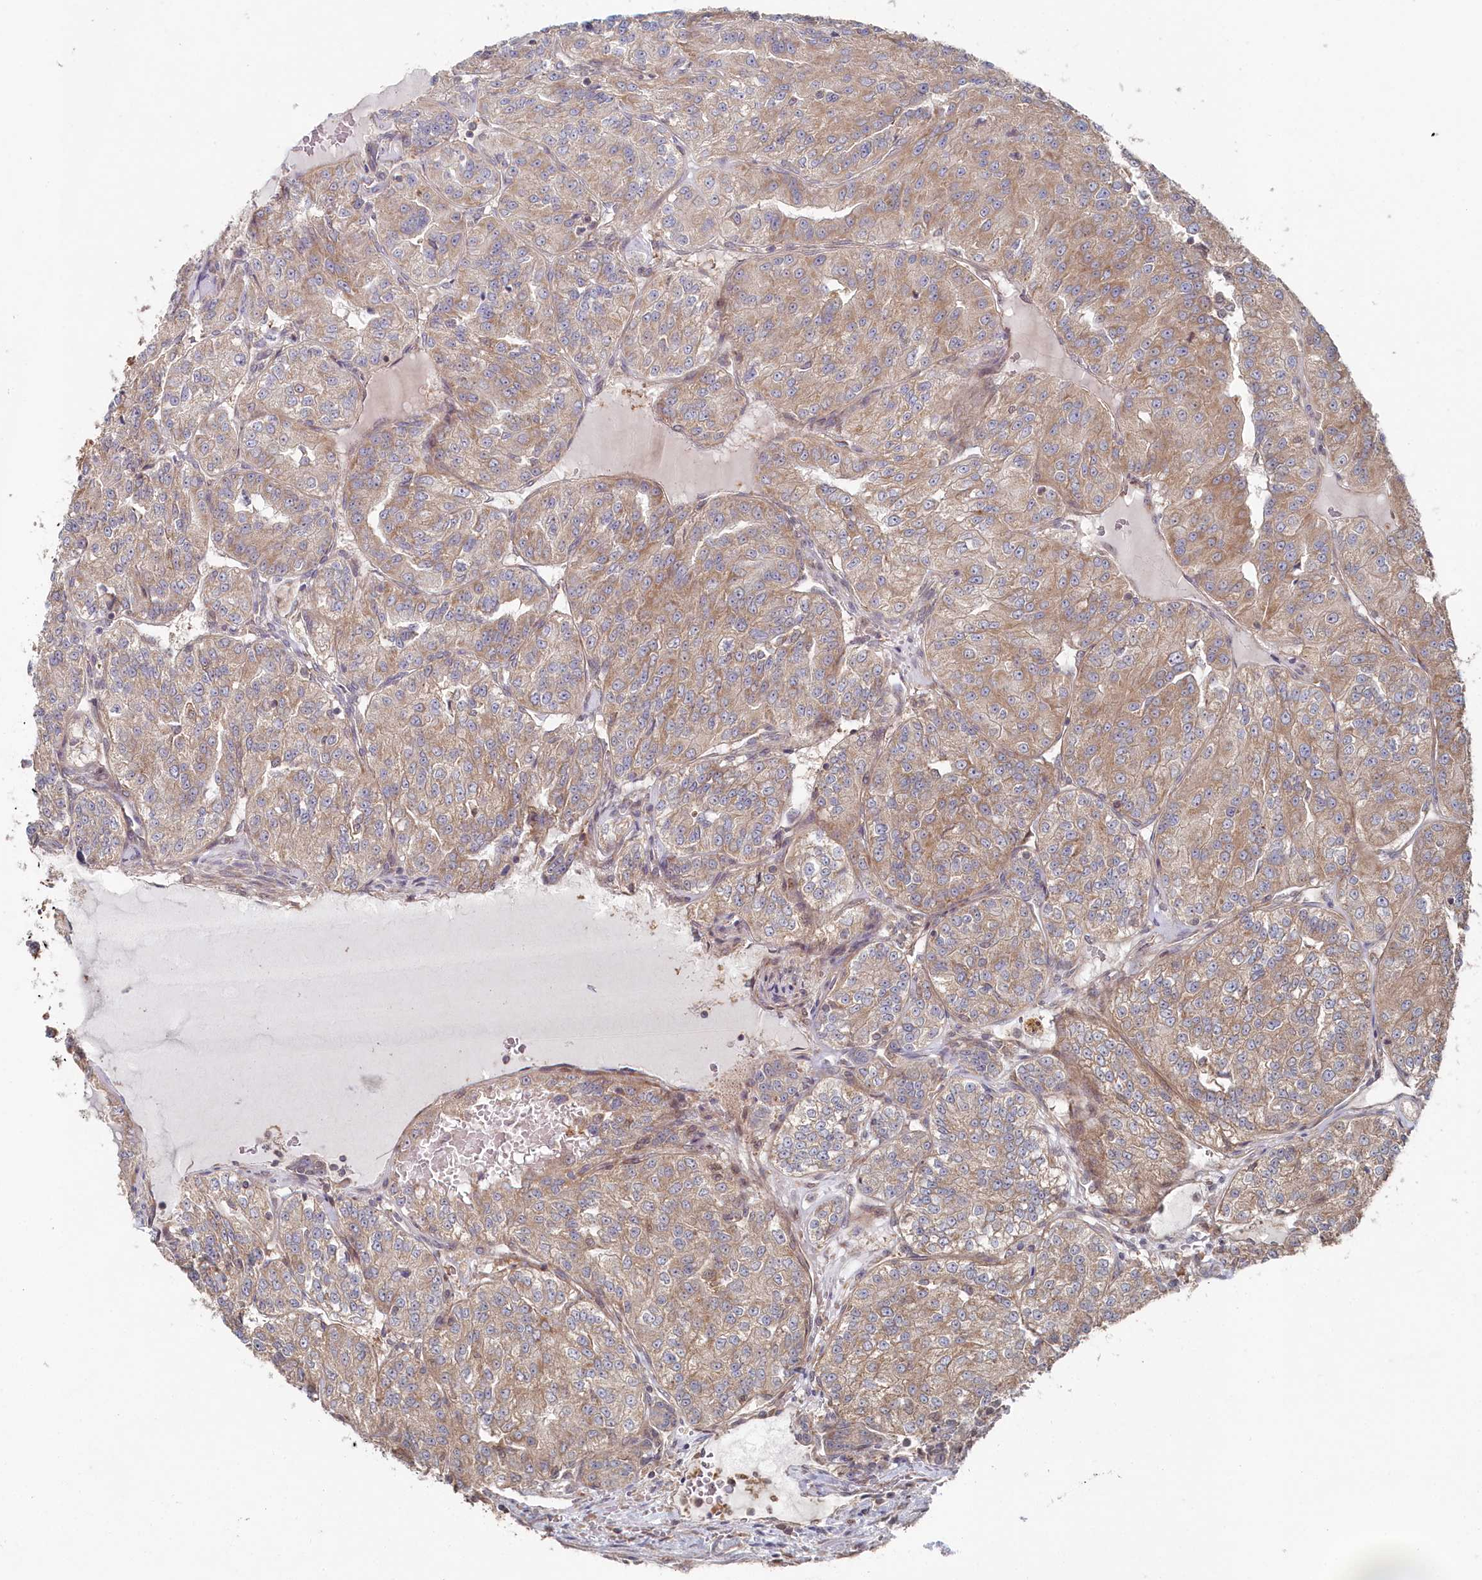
{"staining": {"intensity": "weak", "quantity": "25%-75%", "location": "cytoplasmic/membranous"}, "tissue": "renal cancer", "cell_type": "Tumor cells", "image_type": "cancer", "snomed": [{"axis": "morphology", "description": "Adenocarcinoma, NOS"}, {"axis": "topography", "description": "Kidney"}], "caption": "This micrograph demonstrates immunohistochemistry staining of adenocarcinoma (renal), with low weak cytoplasmic/membranous staining in about 25%-75% of tumor cells.", "gene": "WAPL", "patient": {"sex": "female", "age": 63}}